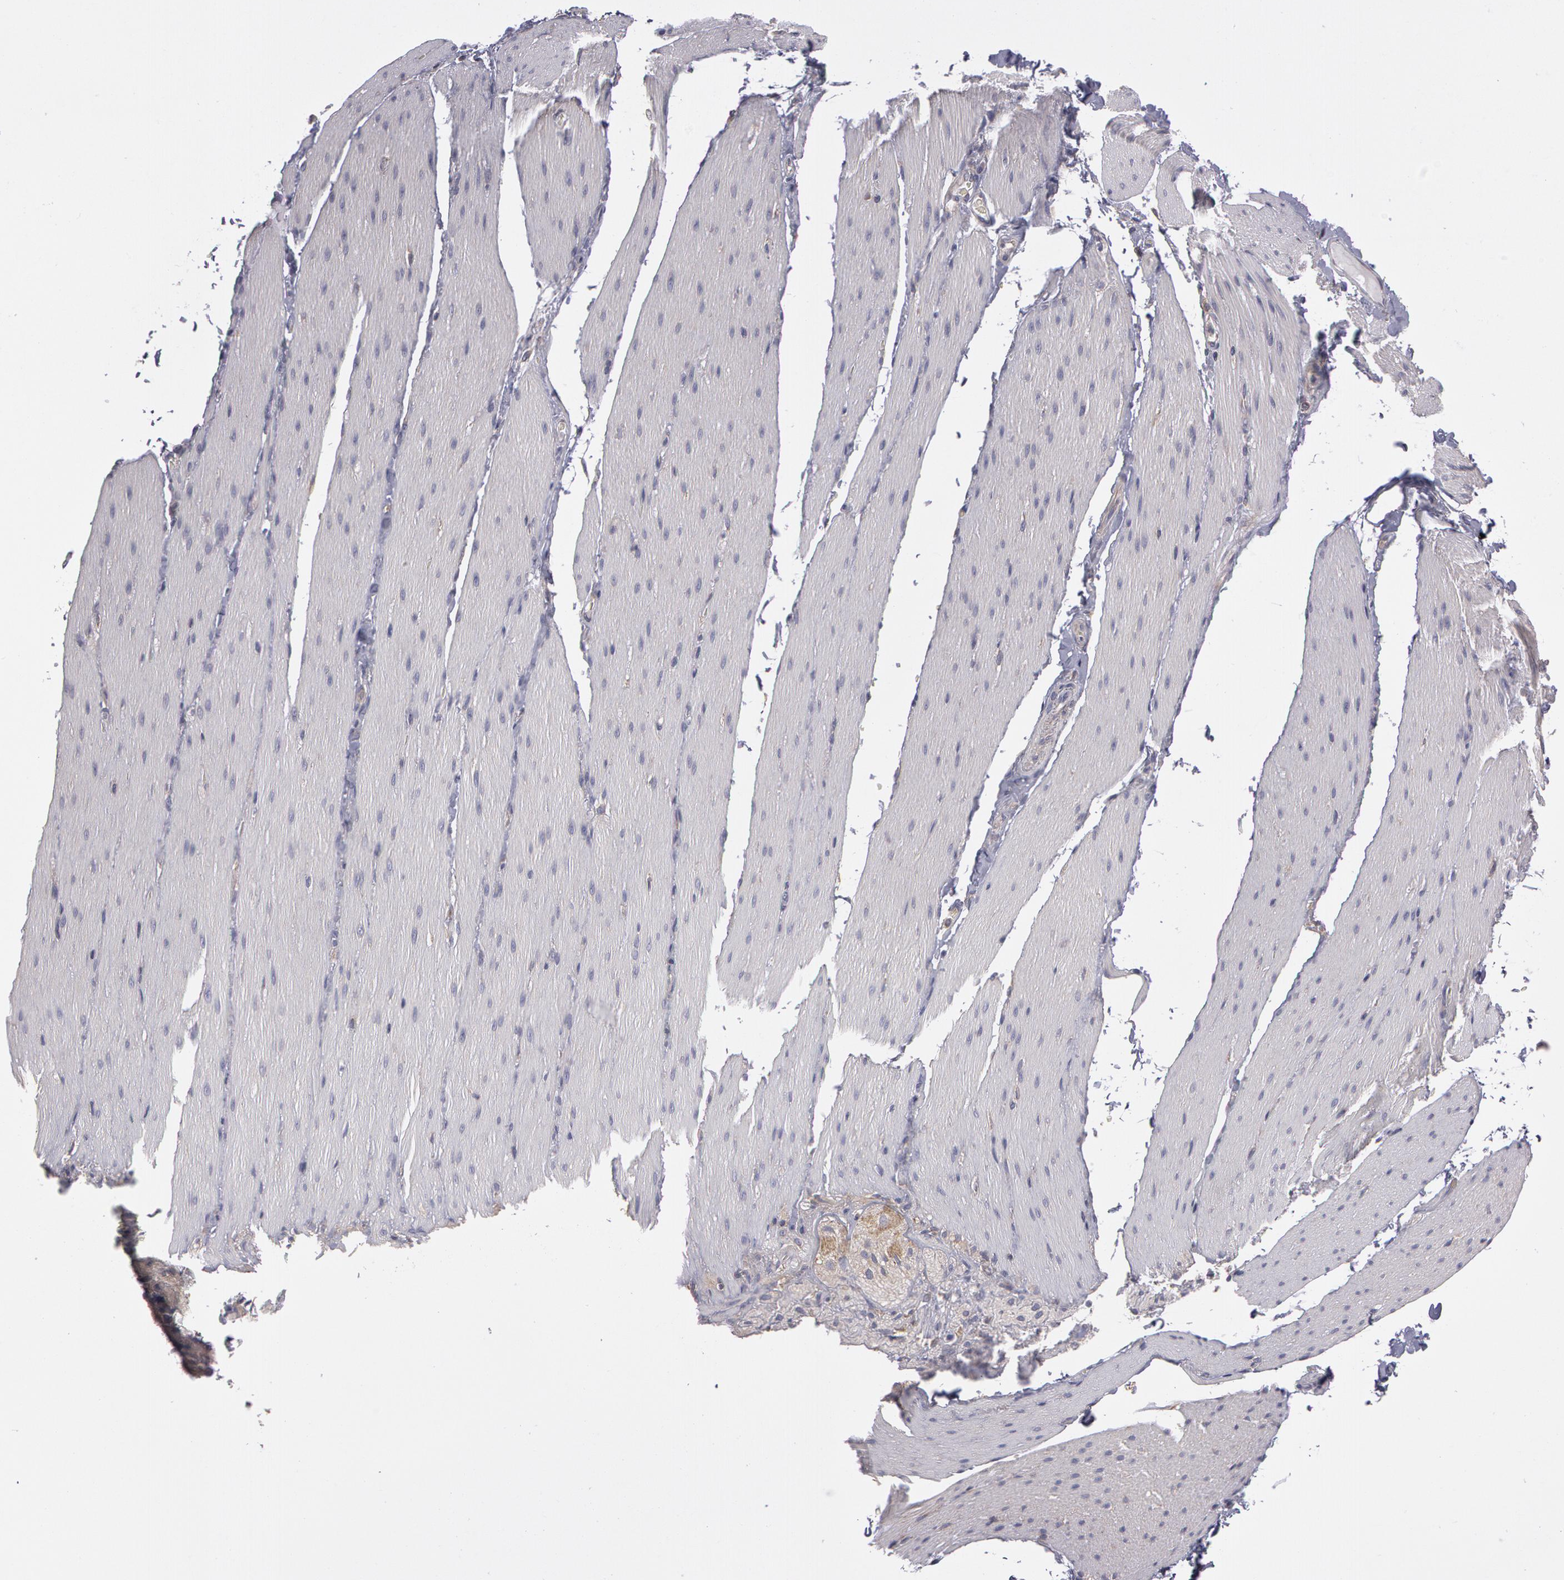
{"staining": {"intensity": "negative", "quantity": "none", "location": "none"}, "tissue": "smooth muscle", "cell_type": "Smooth muscle cells", "image_type": "normal", "snomed": [{"axis": "morphology", "description": "Normal tissue, NOS"}, {"axis": "topography", "description": "Duodenum"}], "caption": "A high-resolution image shows IHC staining of normal smooth muscle, which demonstrates no significant staining in smooth muscle cells.", "gene": "NEK9", "patient": {"sex": "male", "age": 63}}